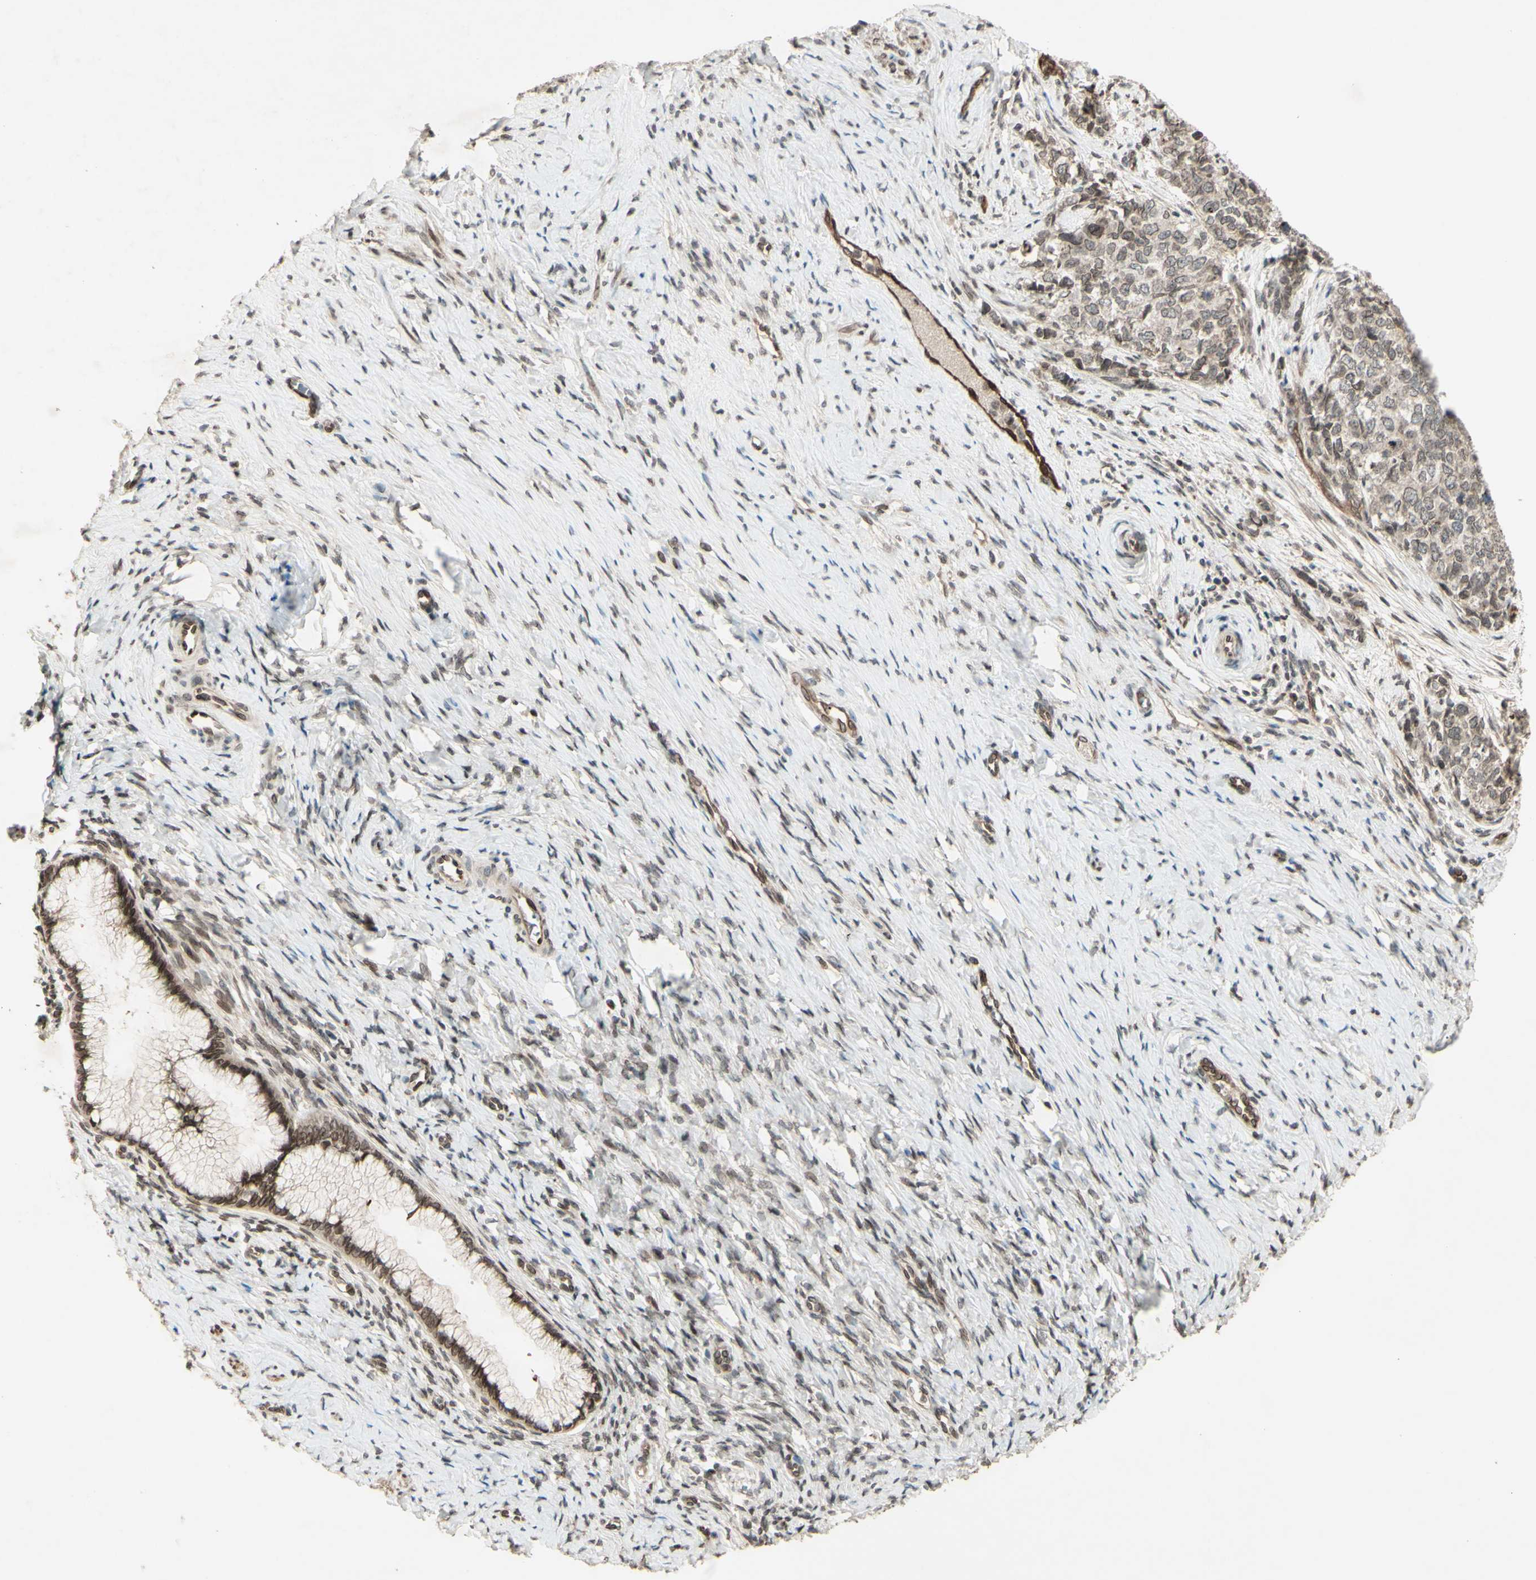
{"staining": {"intensity": "weak", "quantity": "<25%", "location": "cytoplasmic/membranous"}, "tissue": "cervical cancer", "cell_type": "Tumor cells", "image_type": "cancer", "snomed": [{"axis": "morphology", "description": "Squamous cell carcinoma, NOS"}, {"axis": "topography", "description": "Cervix"}], "caption": "A histopathology image of squamous cell carcinoma (cervical) stained for a protein exhibits no brown staining in tumor cells.", "gene": "MLF2", "patient": {"sex": "female", "age": 63}}